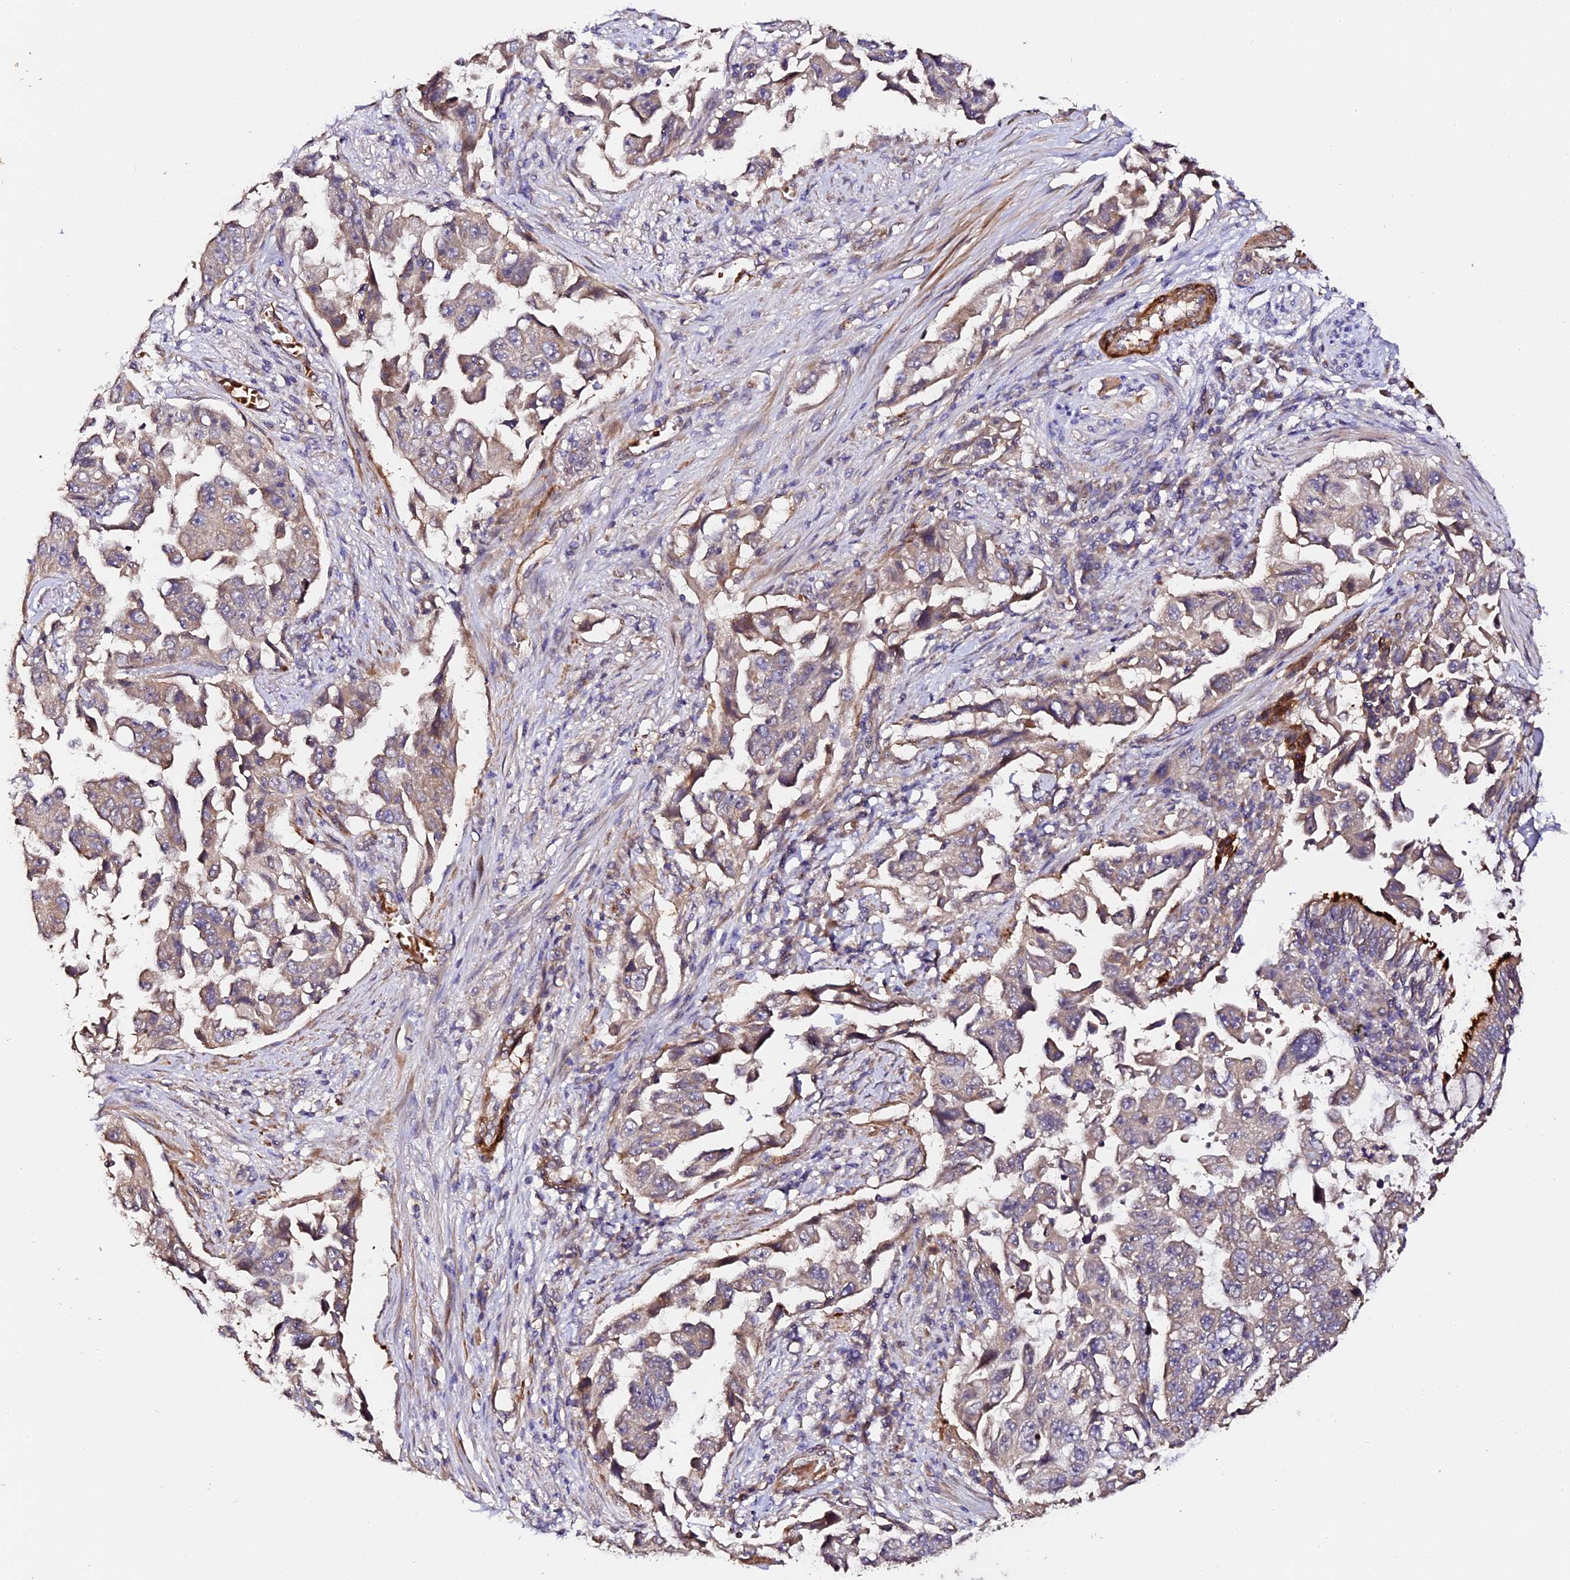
{"staining": {"intensity": "weak", "quantity": ">75%", "location": "cytoplasmic/membranous"}, "tissue": "lung cancer", "cell_type": "Tumor cells", "image_type": "cancer", "snomed": [{"axis": "morphology", "description": "Adenocarcinoma, NOS"}, {"axis": "topography", "description": "Lung"}], "caption": "Immunohistochemical staining of human adenocarcinoma (lung) reveals weak cytoplasmic/membranous protein expression in approximately >75% of tumor cells. (DAB (3,3'-diaminobenzidine) = brown stain, brightfield microscopy at high magnification).", "gene": "TDO2", "patient": {"sex": "female", "age": 51}}